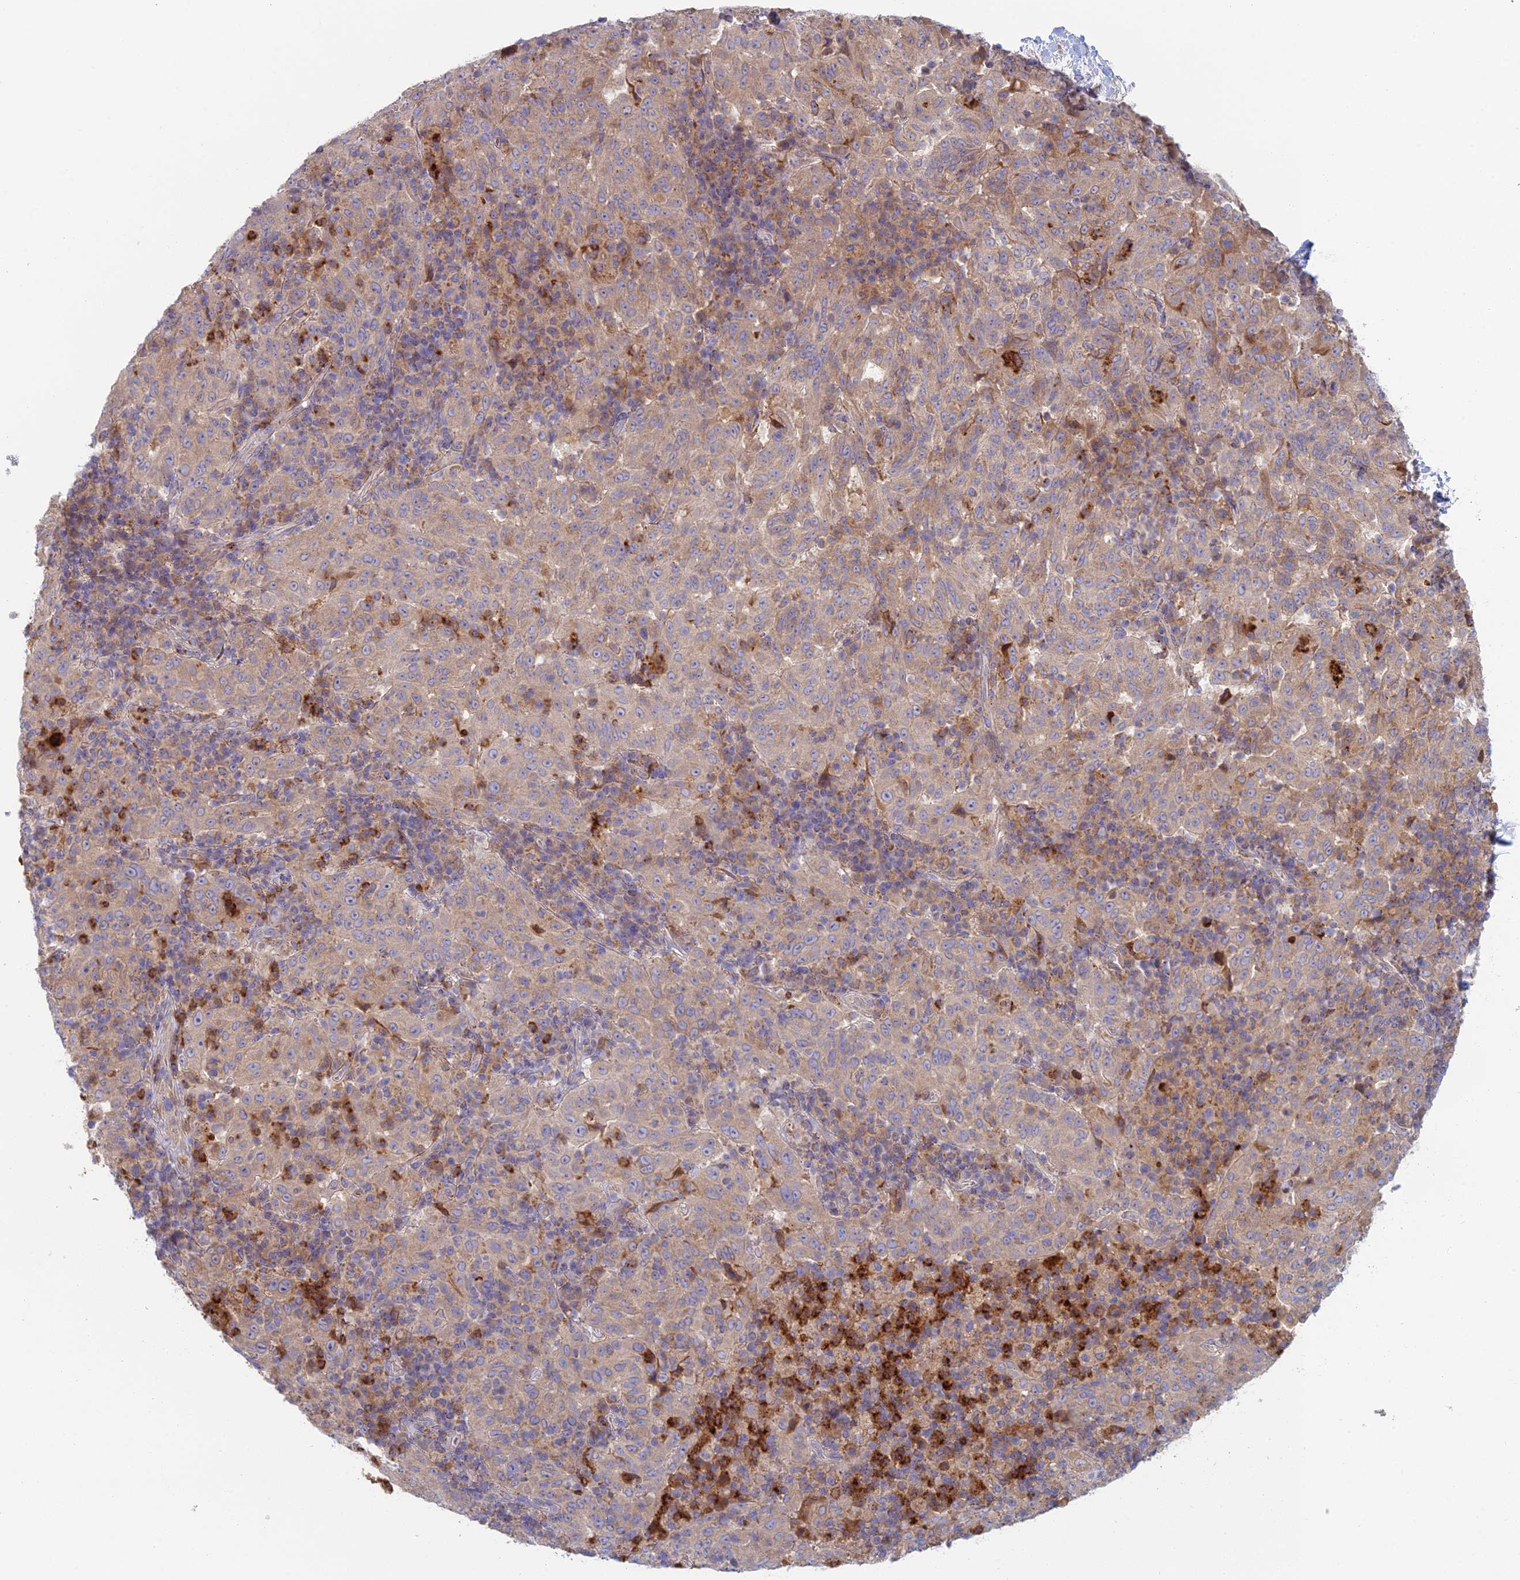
{"staining": {"intensity": "negative", "quantity": "none", "location": "none"}, "tissue": "pancreatic cancer", "cell_type": "Tumor cells", "image_type": "cancer", "snomed": [{"axis": "morphology", "description": "Adenocarcinoma, NOS"}, {"axis": "topography", "description": "Pancreas"}], "caption": "Immunohistochemistry (IHC) photomicrograph of neoplastic tissue: human adenocarcinoma (pancreatic) stained with DAB reveals no significant protein positivity in tumor cells.", "gene": "IFTAP", "patient": {"sex": "male", "age": 63}}